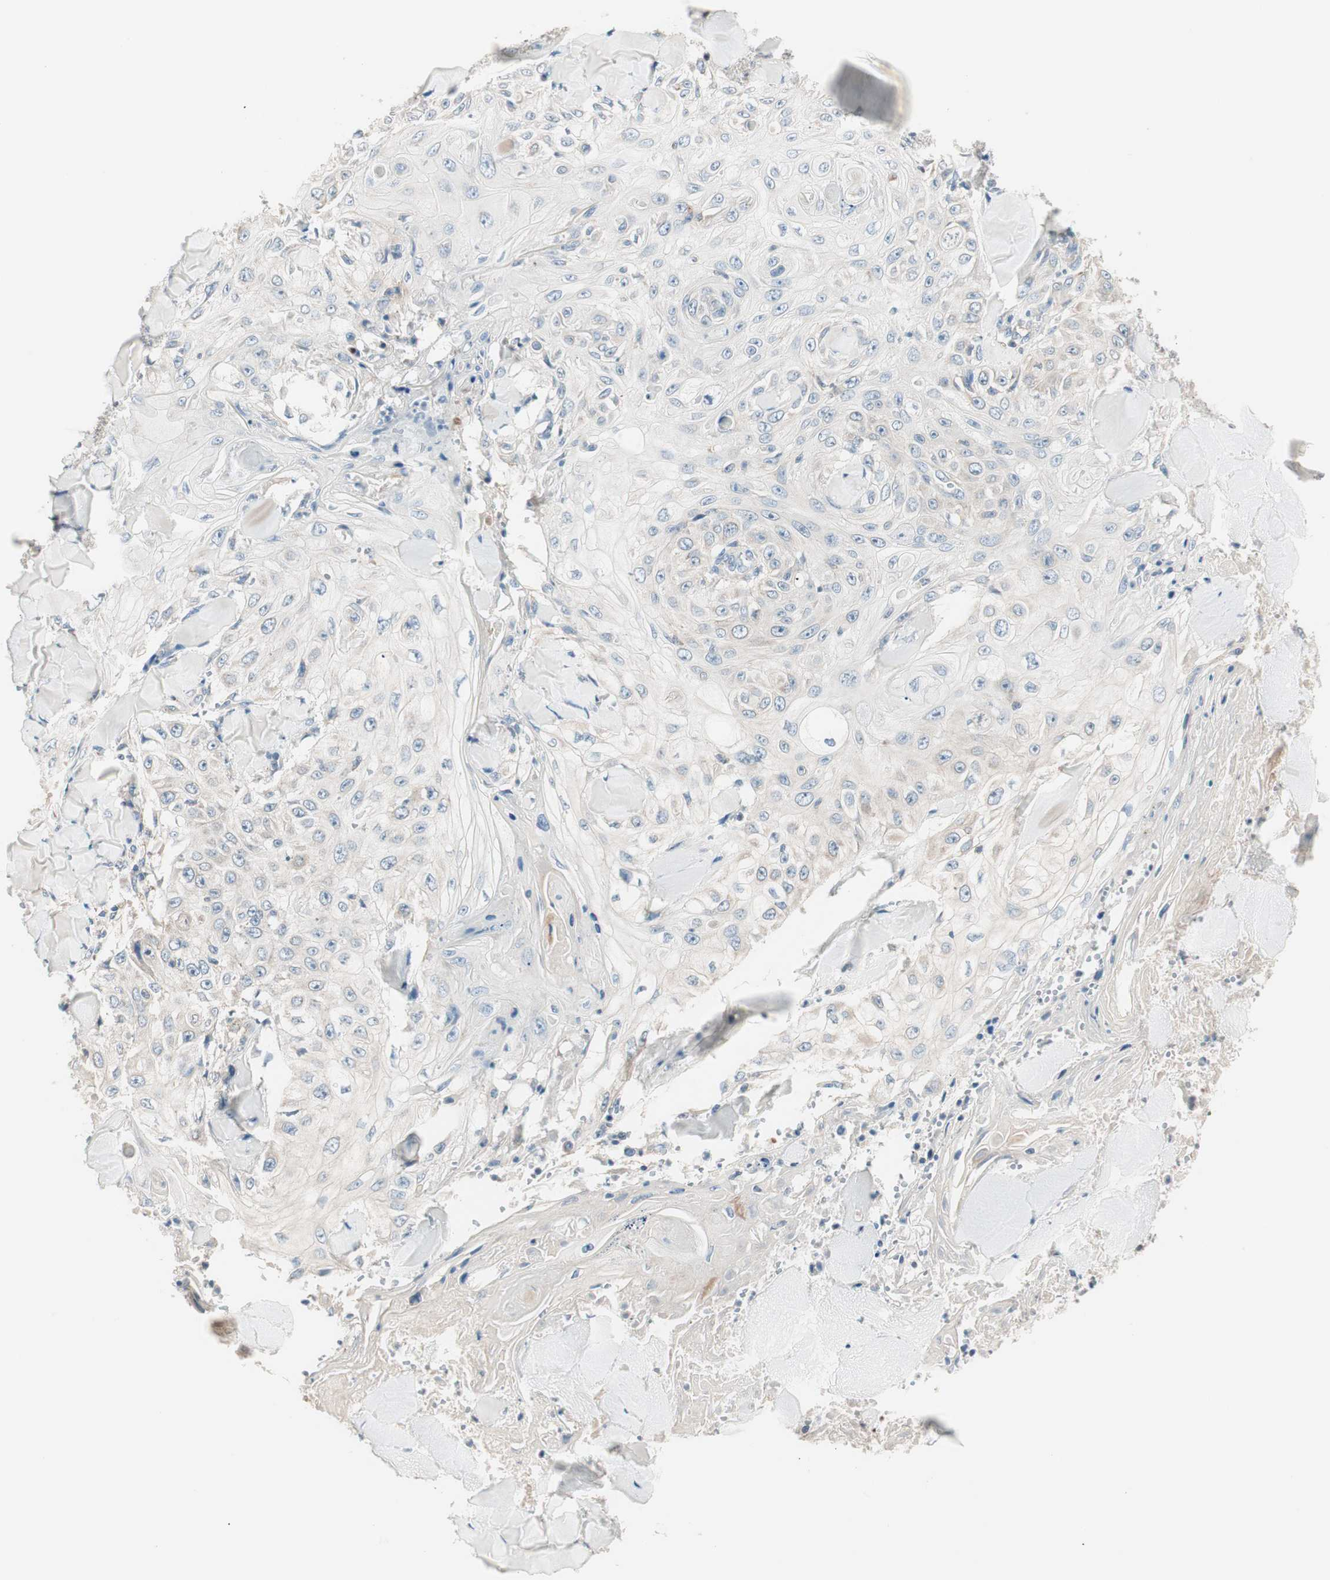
{"staining": {"intensity": "negative", "quantity": "none", "location": "none"}, "tissue": "skin cancer", "cell_type": "Tumor cells", "image_type": "cancer", "snomed": [{"axis": "morphology", "description": "Squamous cell carcinoma, NOS"}, {"axis": "topography", "description": "Skin"}], "caption": "This photomicrograph is of skin squamous cell carcinoma stained with immunohistochemistry to label a protein in brown with the nuclei are counter-stained blue. There is no expression in tumor cells.", "gene": "RAD54B", "patient": {"sex": "male", "age": 86}}